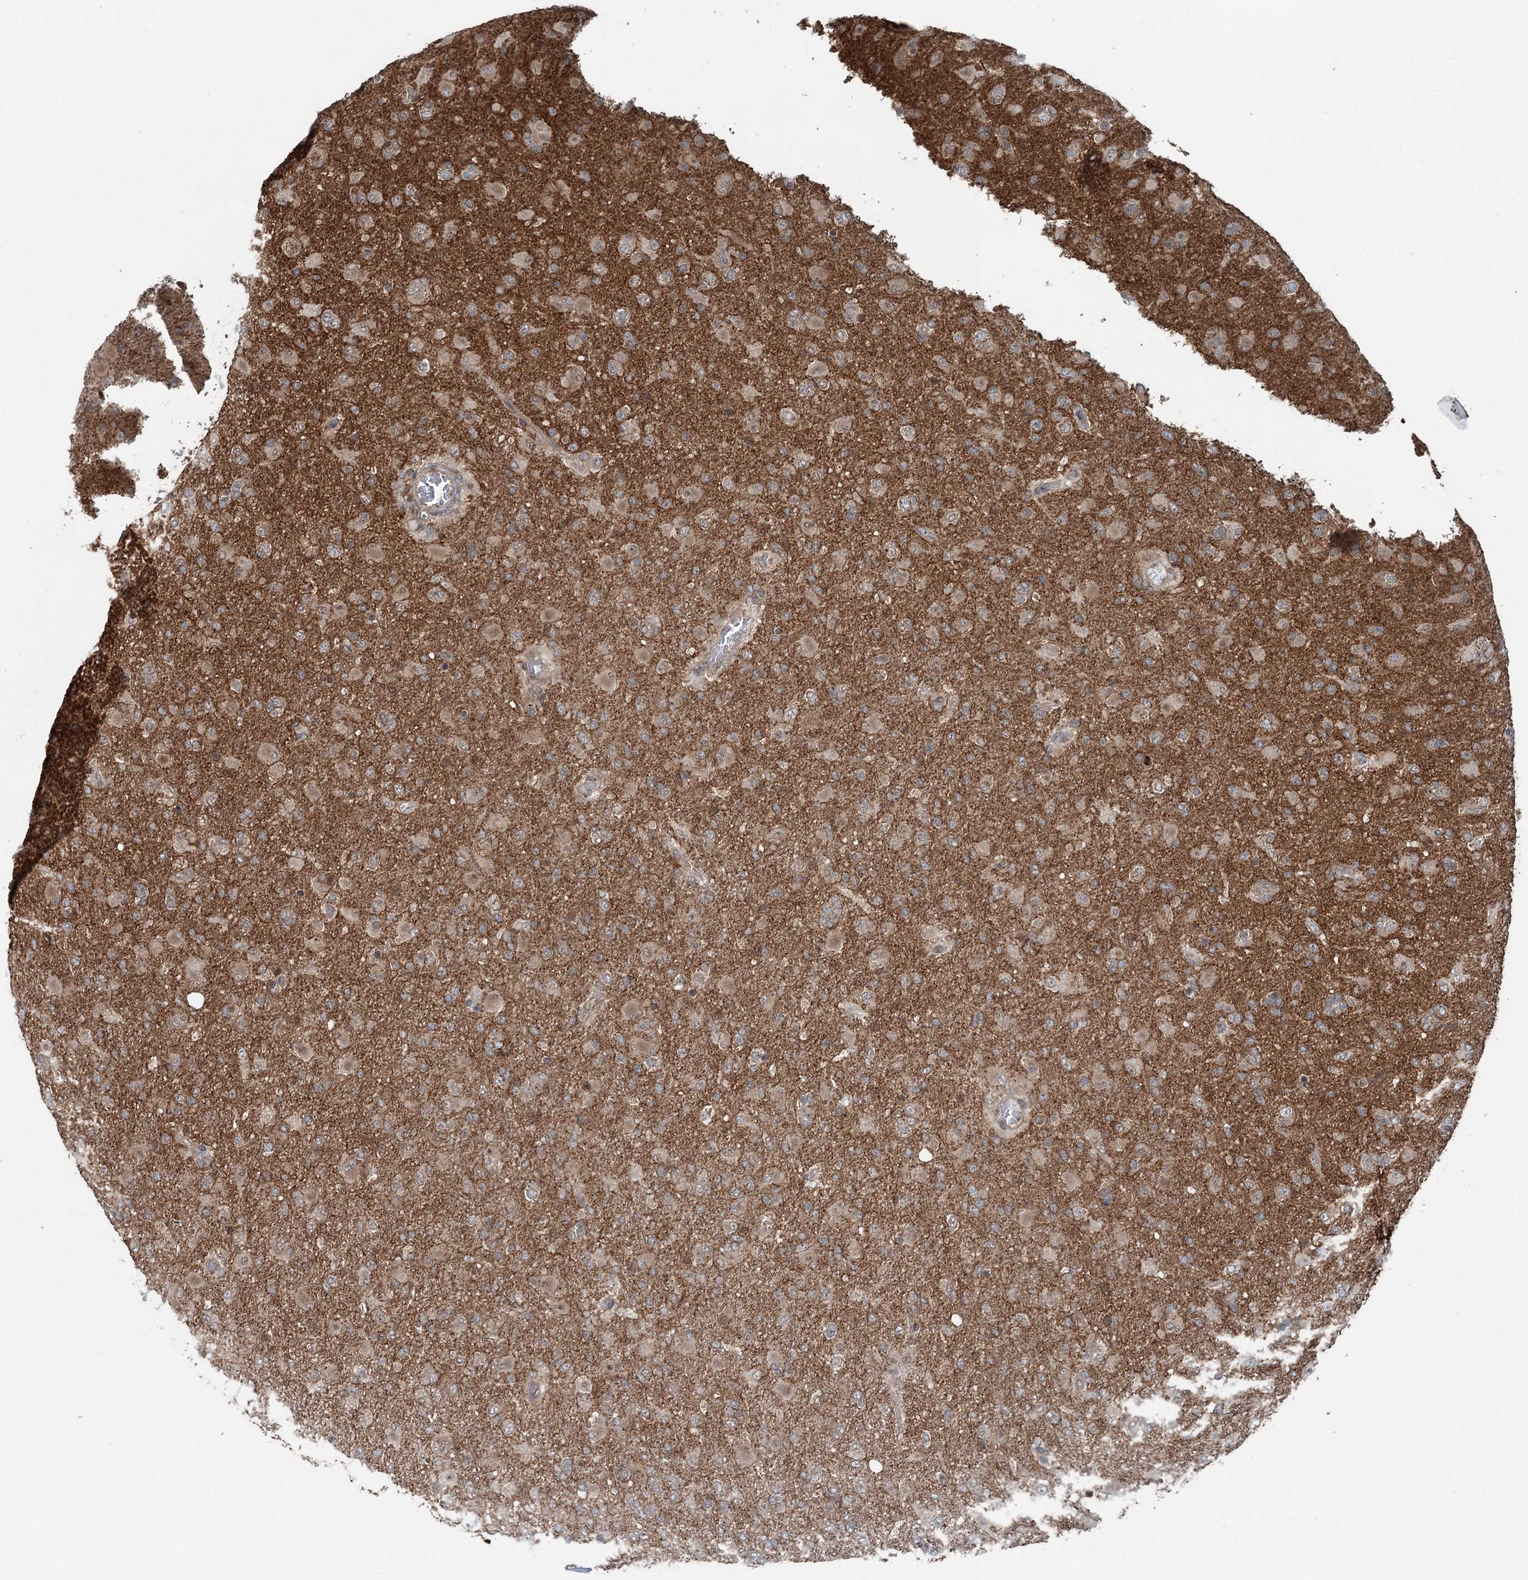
{"staining": {"intensity": "moderate", "quantity": "25%-75%", "location": "cytoplasmic/membranous"}, "tissue": "glioma", "cell_type": "Tumor cells", "image_type": "cancer", "snomed": [{"axis": "morphology", "description": "Glioma, malignant, Low grade"}, {"axis": "topography", "description": "Brain"}], "caption": "High-magnification brightfield microscopy of glioma stained with DAB (3,3'-diaminobenzidine) (brown) and counterstained with hematoxylin (blue). tumor cells exhibit moderate cytoplasmic/membranous positivity is appreciated in approximately25%-75% of cells.", "gene": "WAPL", "patient": {"sex": "male", "age": 65}}